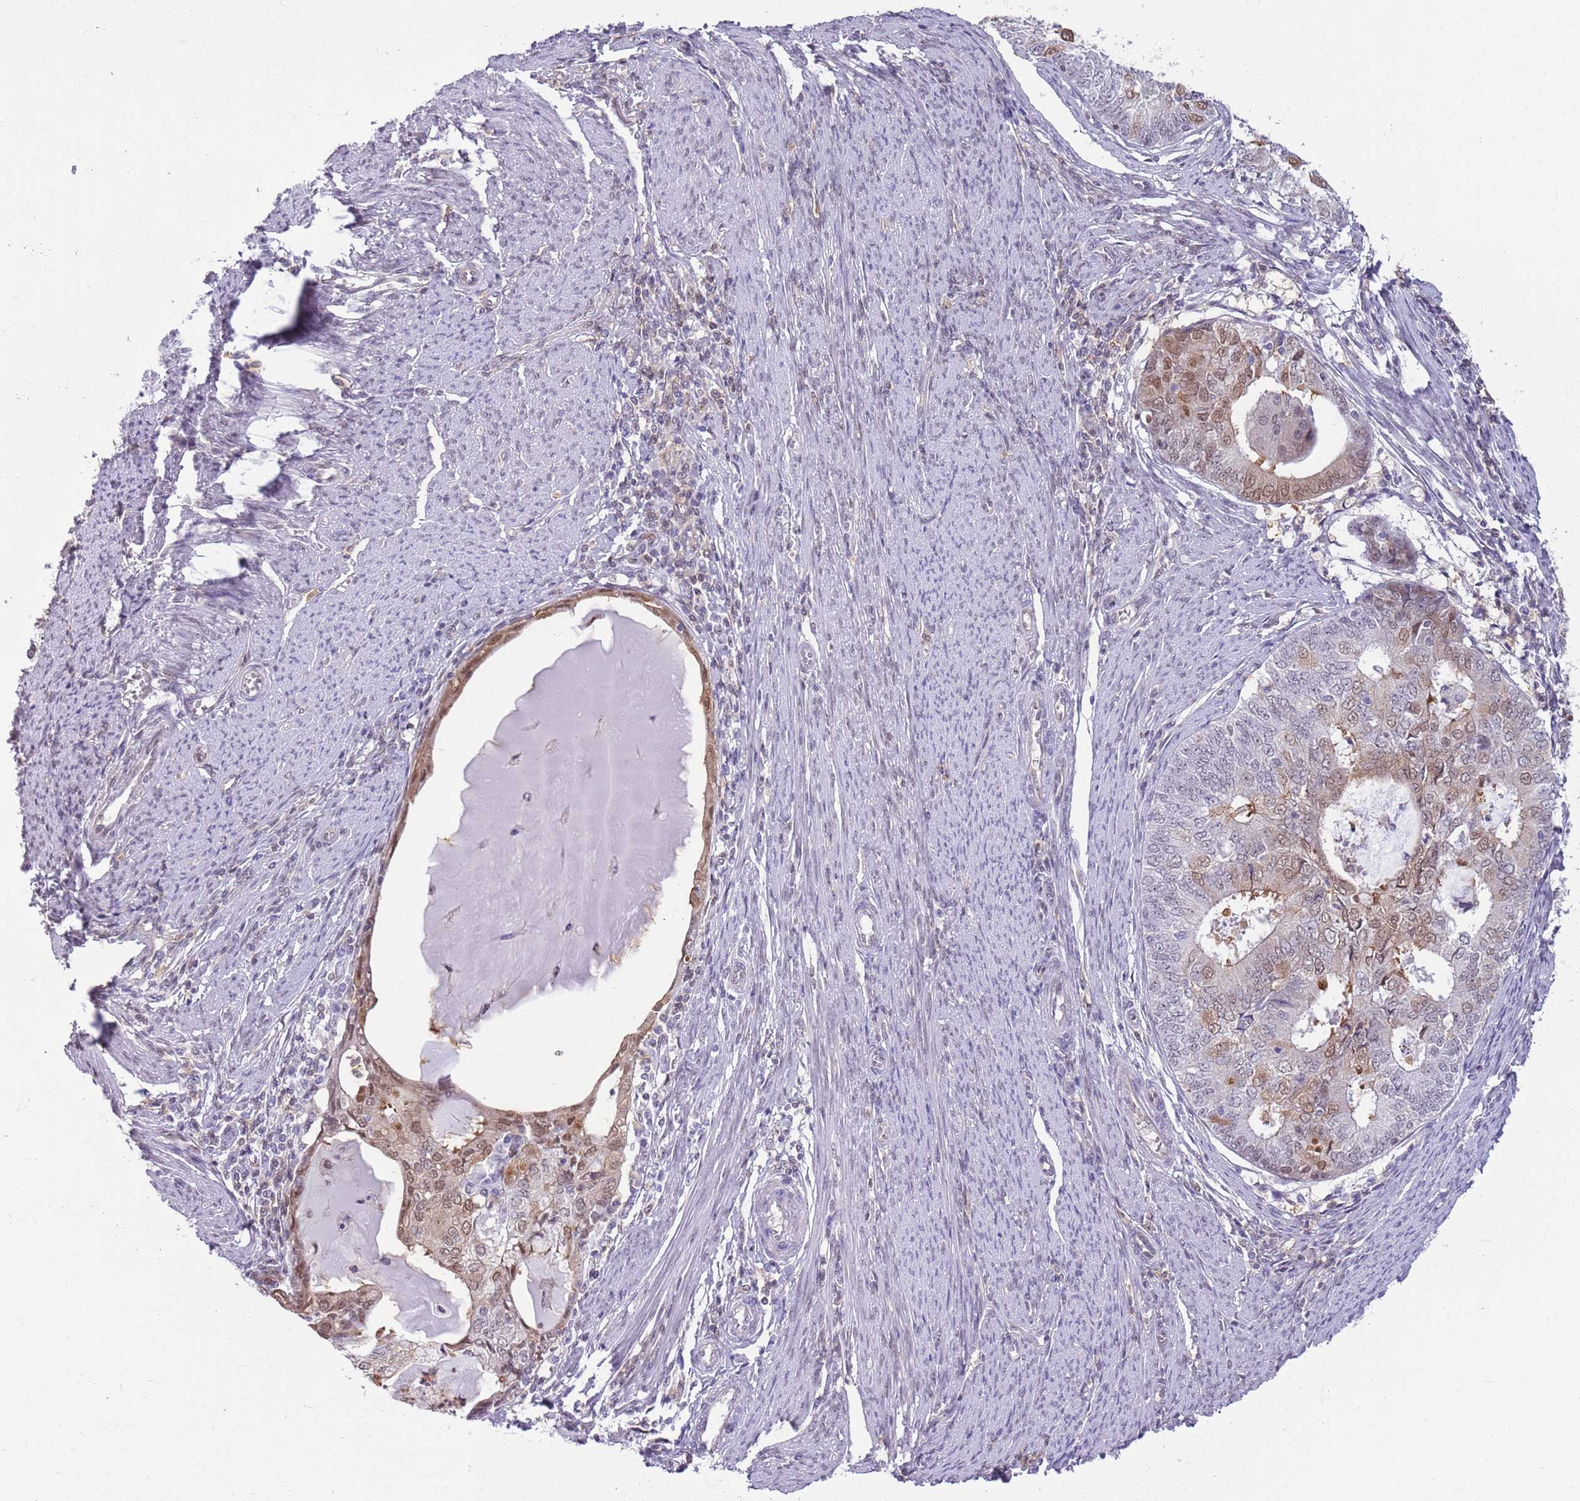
{"staining": {"intensity": "moderate", "quantity": "25%-75%", "location": "nuclear"}, "tissue": "endometrial cancer", "cell_type": "Tumor cells", "image_type": "cancer", "snomed": [{"axis": "morphology", "description": "Adenocarcinoma, NOS"}, {"axis": "topography", "description": "Endometrium"}], "caption": "Immunohistochemical staining of adenocarcinoma (endometrial) displays medium levels of moderate nuclear expression in approximately 25%-75% of tumor cells.", "gene": "DHX32", "patient": {"sex": "female", "age": 57}}